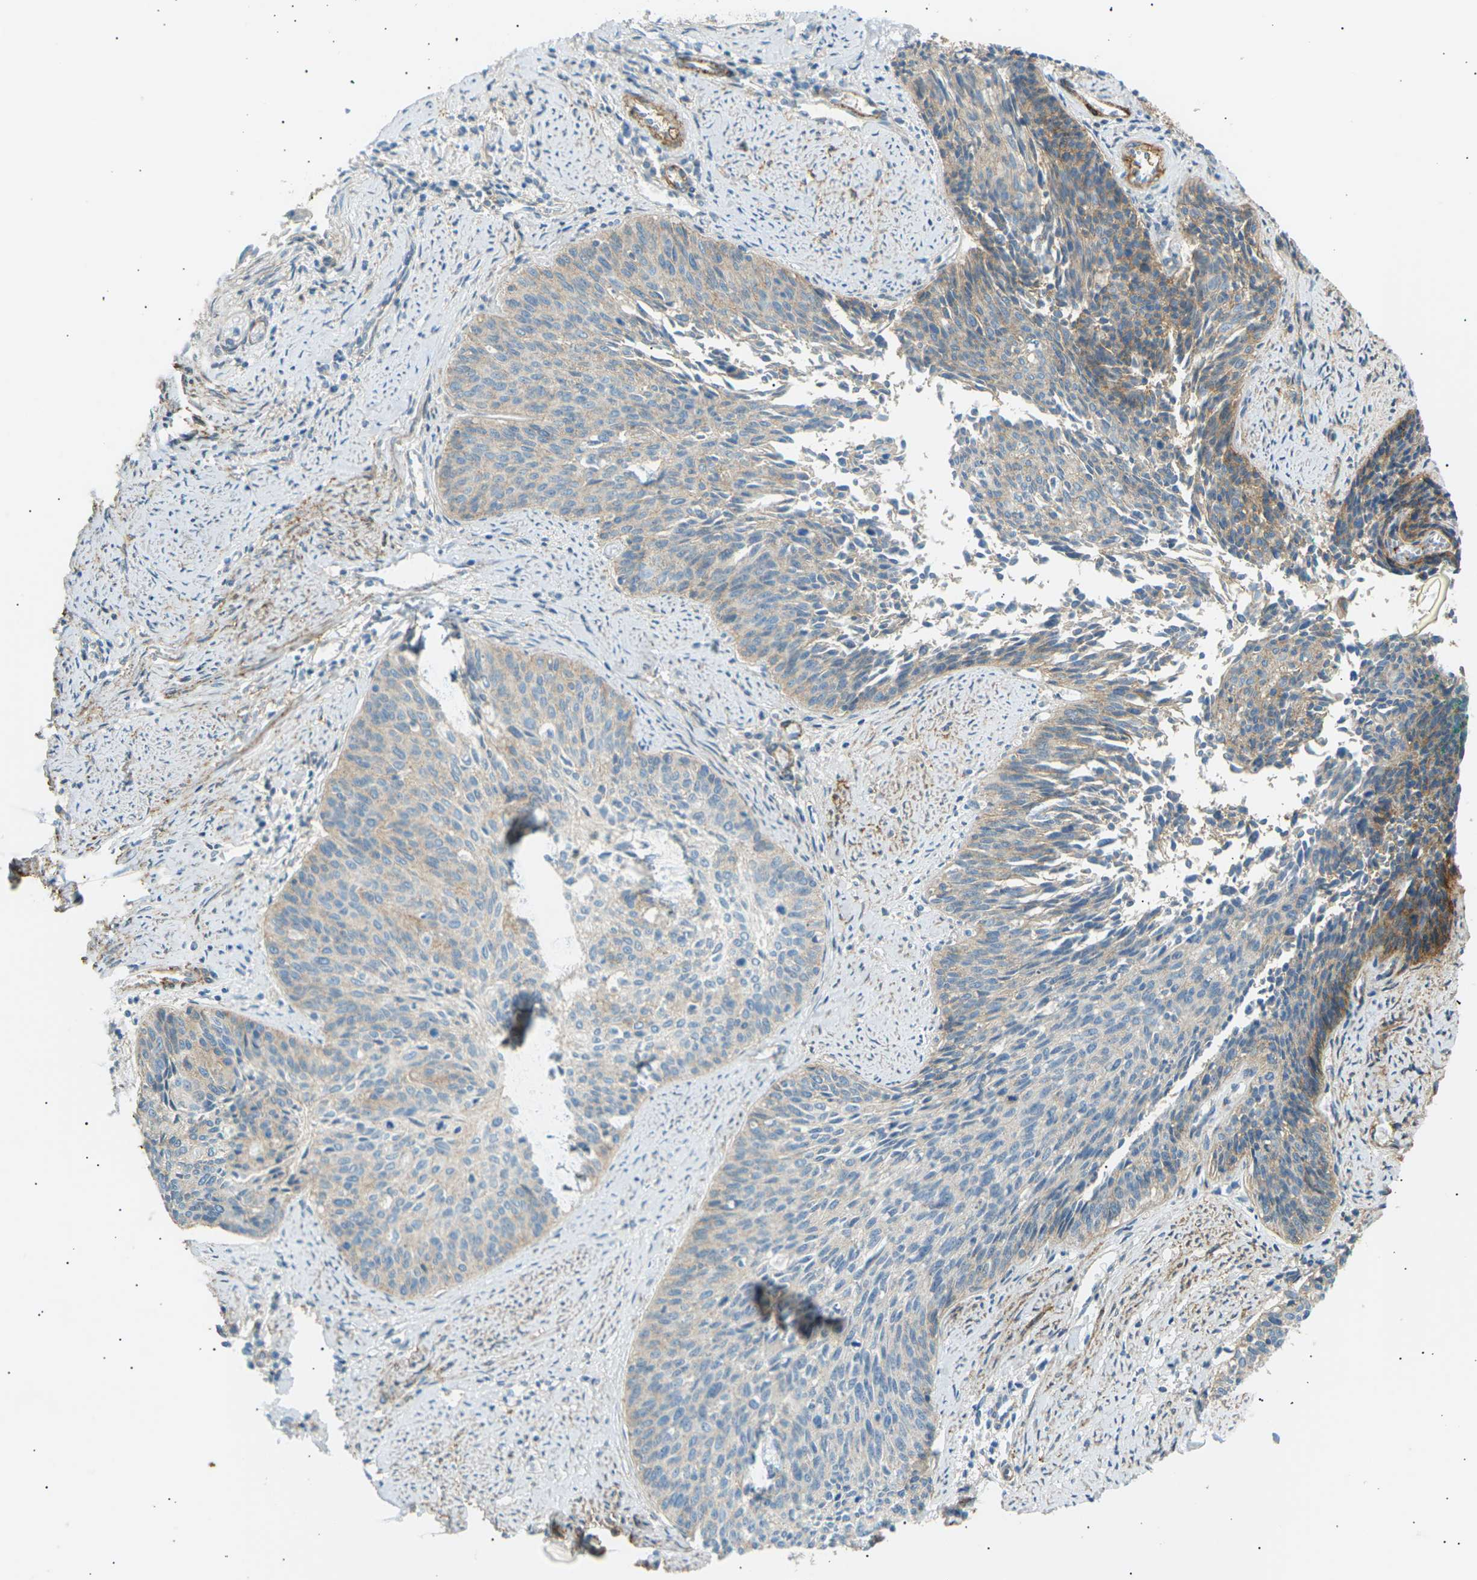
{"staining": {"intensity": "moderate", "quantity": "25%-75%", "location": "cytoplasmic/membranous"}, "tissue": "cervical cancer", "cell_type": "Tumor cells", "image_type": "cancer", "snomed": [{"axis": "morphology", "description": "Squamous cell carcinoma, NOS"}, {"axis": "topography", "description": "Cervix"}], "caption": "An image of cervical cancer (squamous cell carcinoma) stained for a protein displays moderate cytoplasmic/membranous brown staining in tumor cells.", "gene": "ATP2B4", "patient": {"sex": "female", "age": 55}}